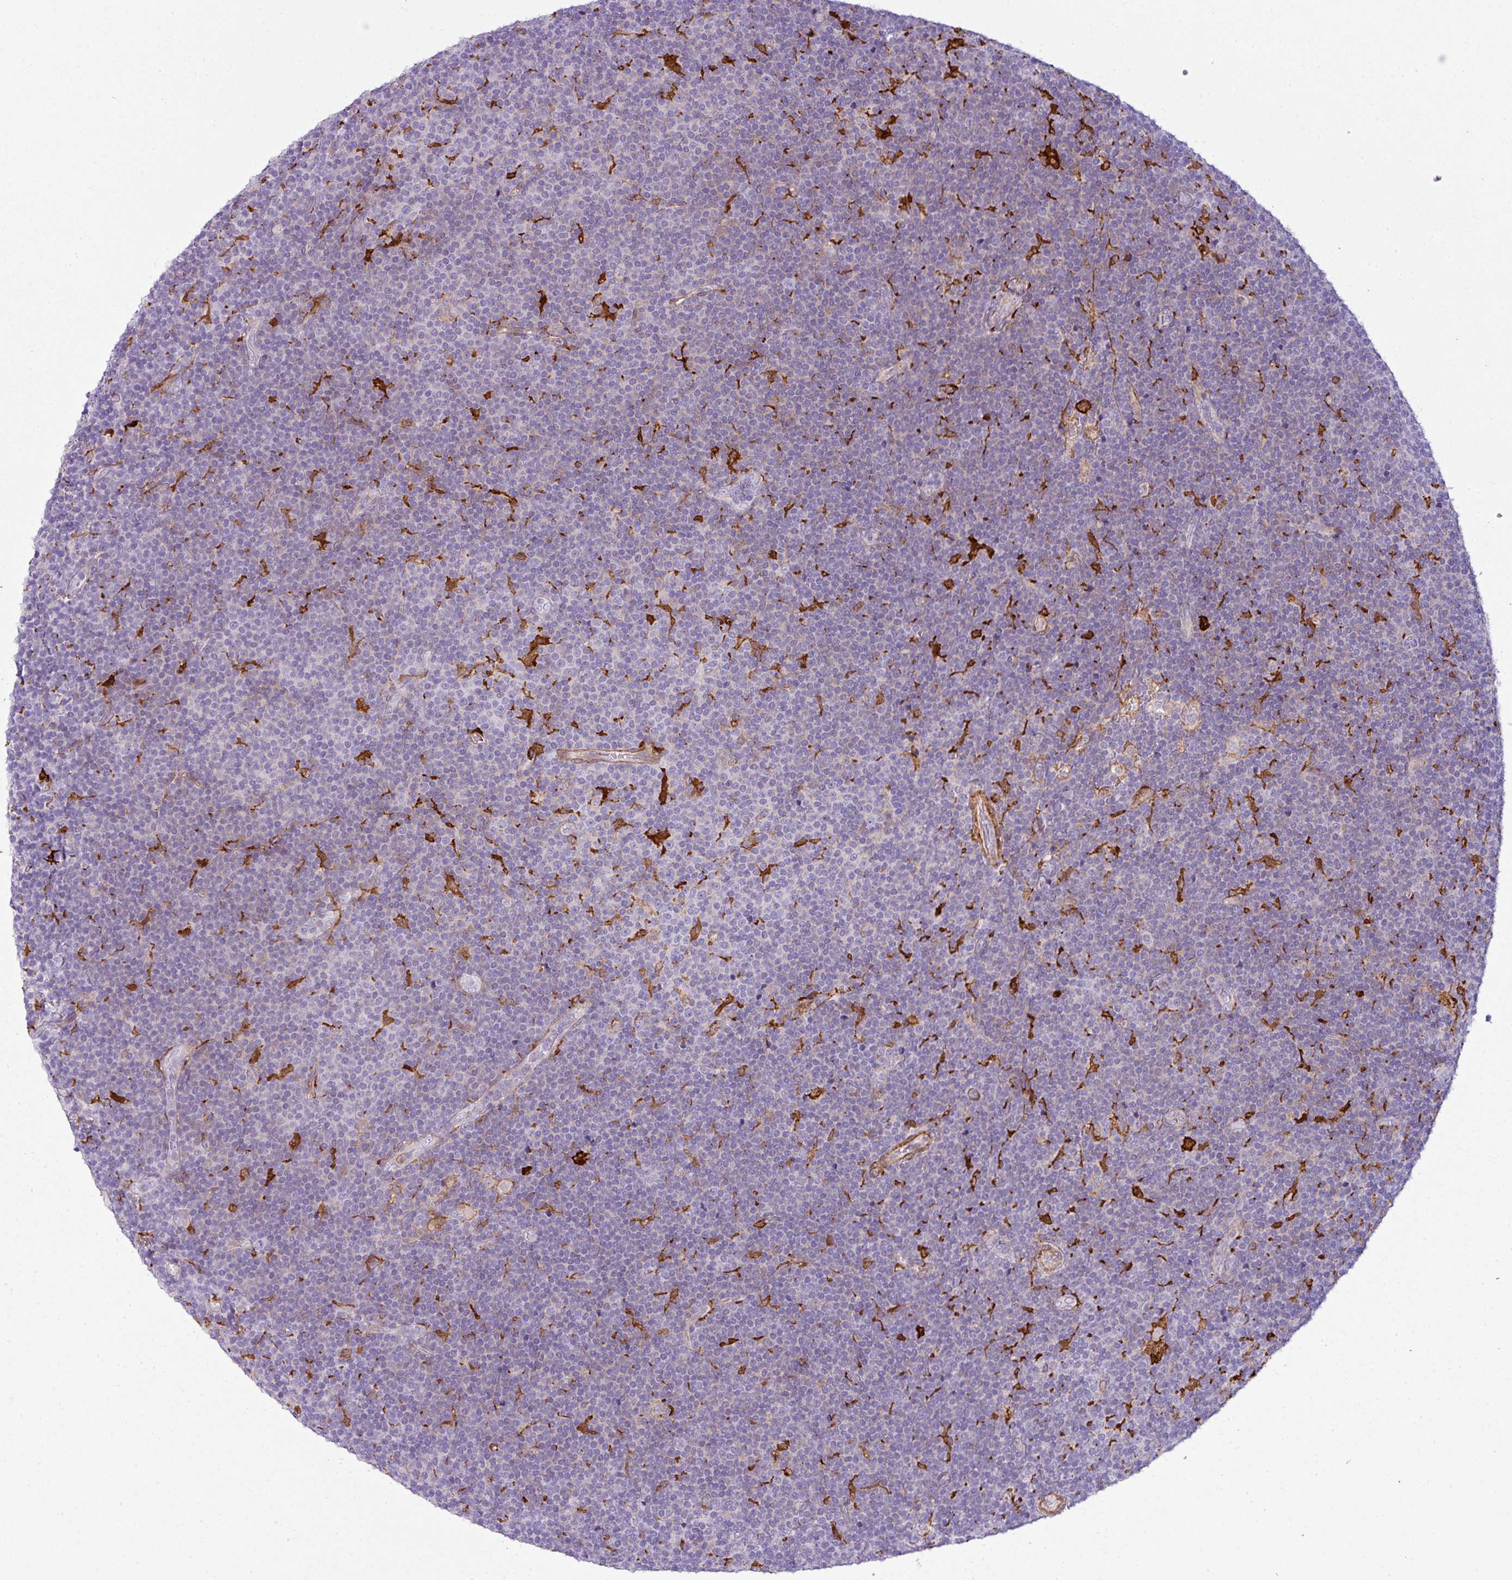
{"staining": {"intensity": "negative", "quantity": "none", "location": "none"}, "tissue": "lymphoma", "cell_type": "Tumor cells", "image_type": "cancer", "snomed": [{"axis": "morphology", "description": "Malignant lymphoma, non-Hodgkin's type, Low grade"}, {"axis": "topography", "description": "Lymph node"}], "caption": "Image shows no protein expression in tumor cells of lymphoma tissue.", "gene": "COL8A1", "patient": {"sex": "male", "age": 48}}